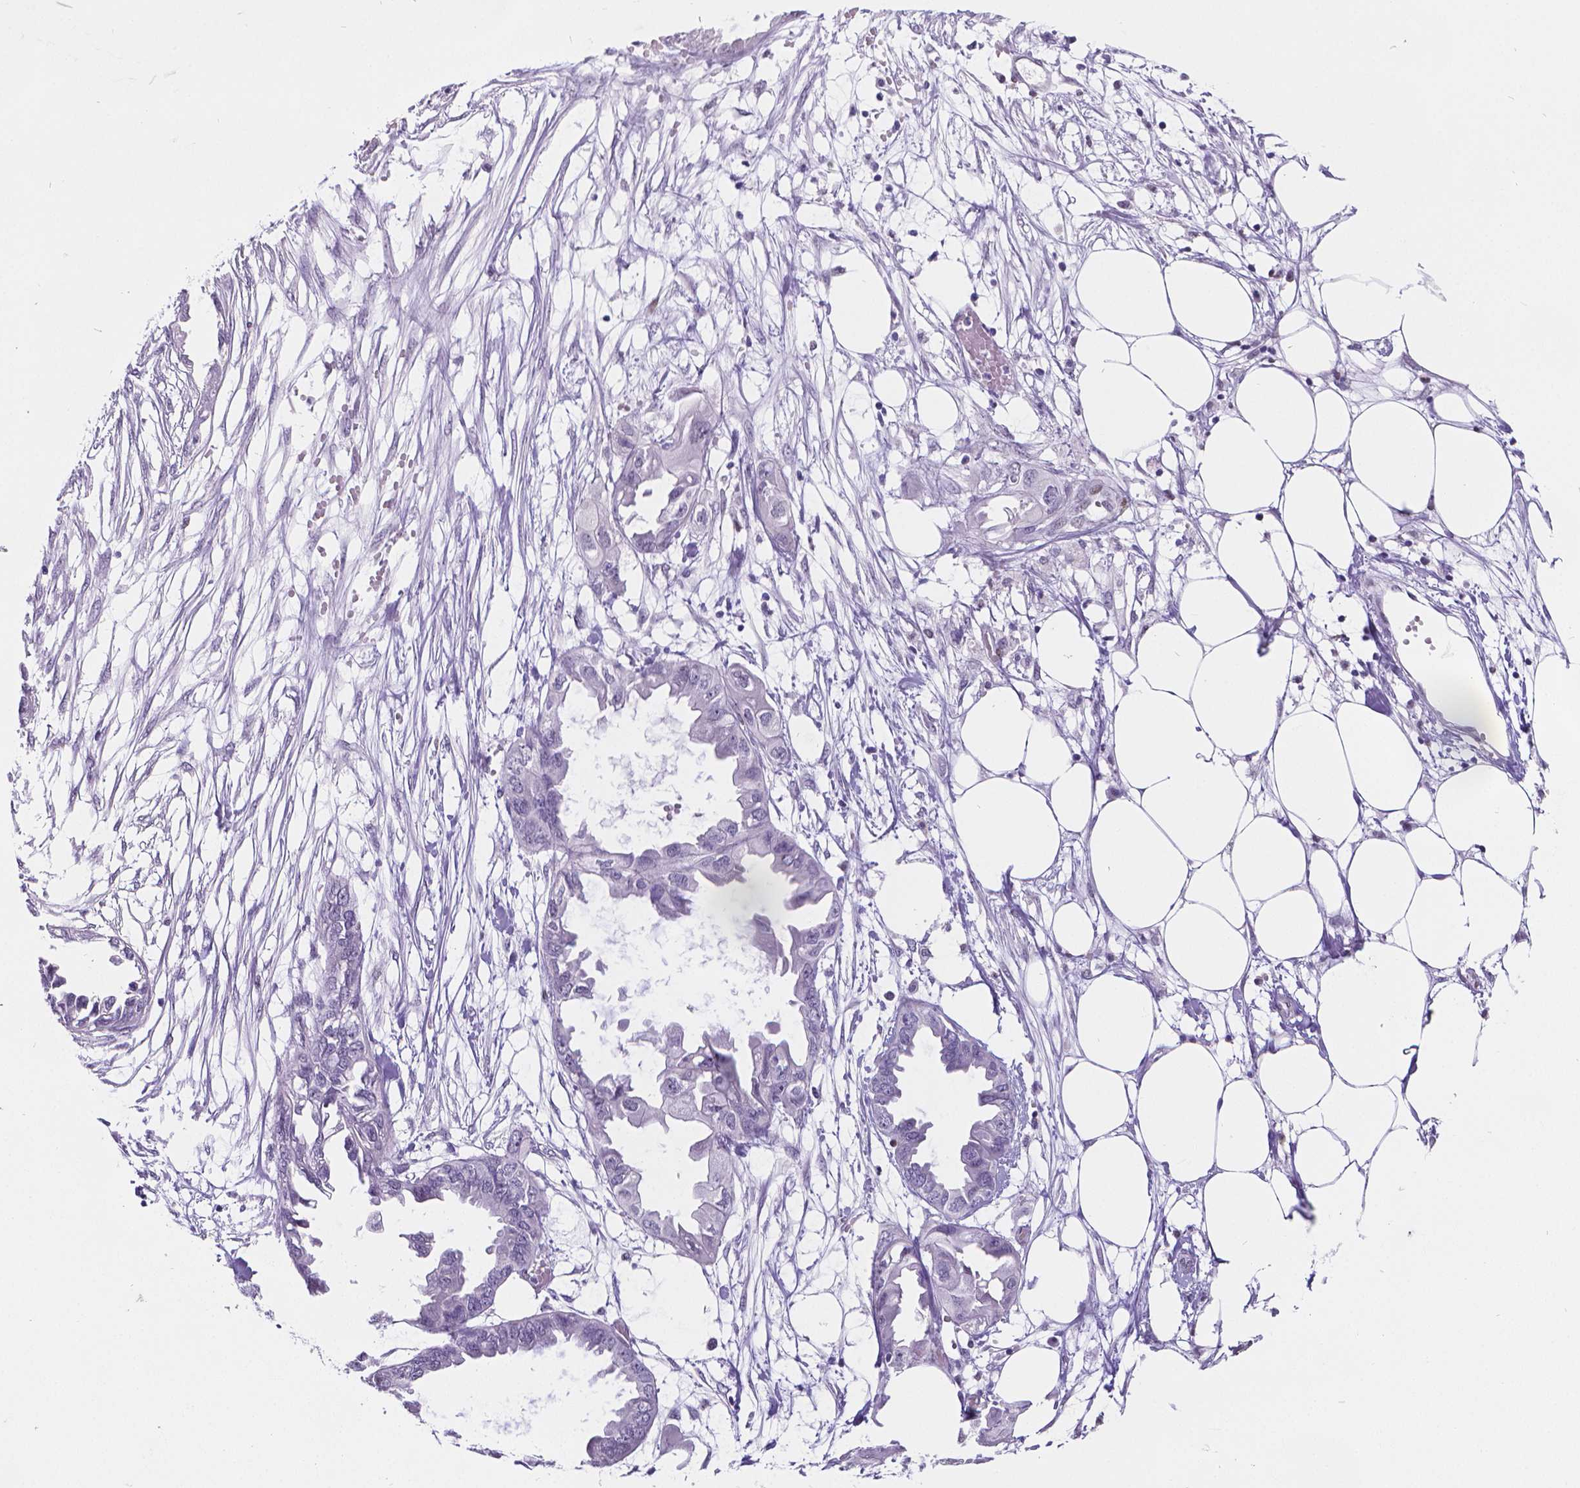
{"staining": {"intensity": "negative", "quantity": "none", "location": "none"}, "tissue": "endometrial cancer", "cell_type": "Tumor cells", "image_type": "cancer", "snomed": [{"axis": "morphology", "description": "Adenocarcinoma, NOS"}, {"axis": "morphology", "description": "Adenocarcinoma, metastatic, NOS"}, {"axis": "topography", "description": "Adipose tissue"}, {"axis": "topography", "description": "Endometrium"}], "caption": "A histopathology image of adenocarcinoma (endometrial) stained for a protein displays no brown staining in tumor cells. The staining is performed using DAB brown chromogen with nuclei counter-stained in using hematoxylin.", "gene": "MEF2C", "patient": {"sex": "female", "age": 67}}